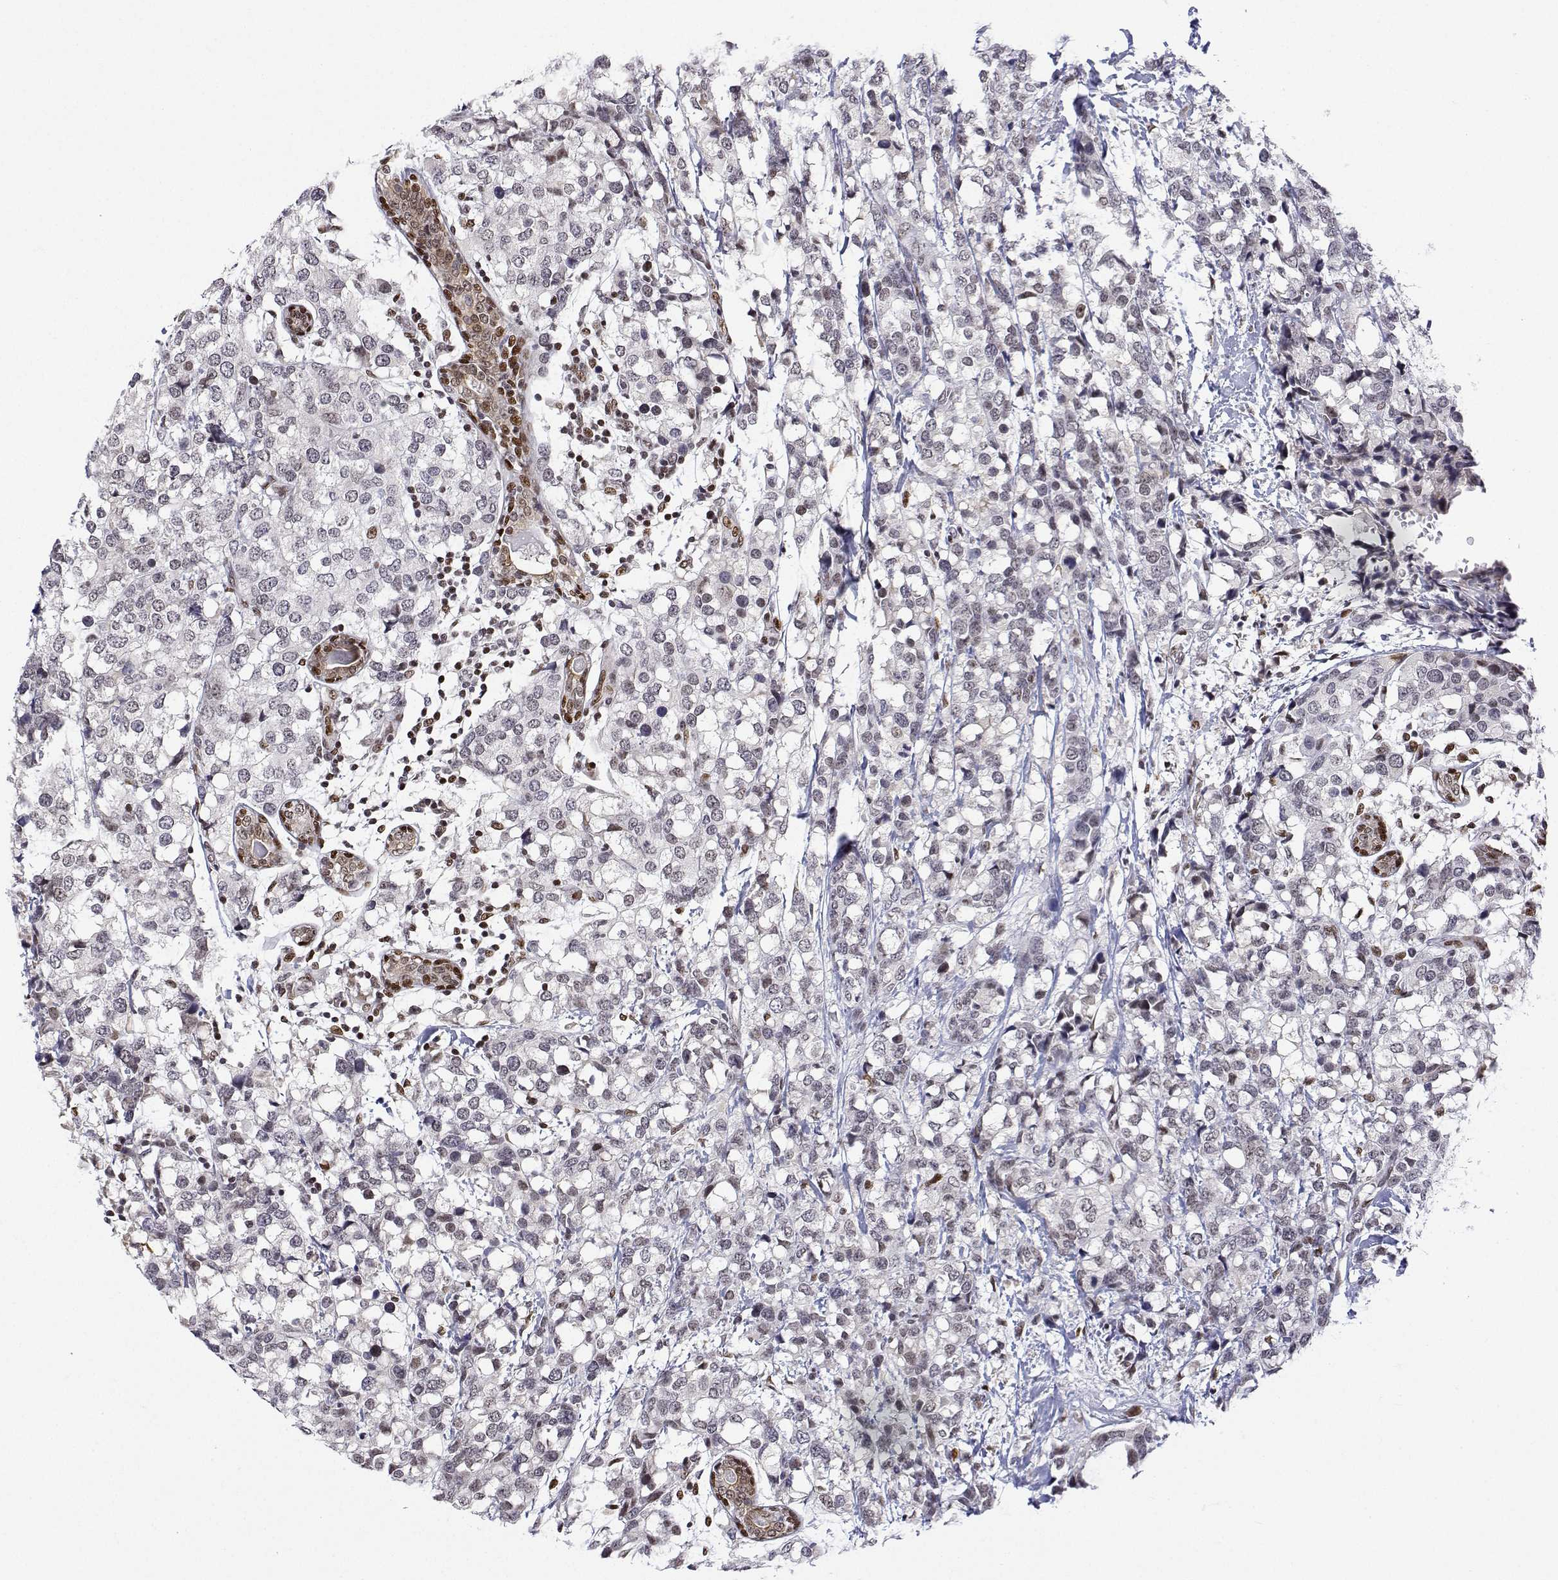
{"staining": {"intensity": "weak", "quantity": "<25%", "location": "nuclear"}, "tissue": "breast cancer", "cell_type": "Tumor cells", "image_type": "cancer", "snomed": [{"axis": "morphology", "description": "Lobular carcinoma"}, {"axis": "topography", "description": "Breast"}], "caption": "This is an immunohistochemistry (IHC) micrograph of breast lobular carcinoma. There is no staining in tumor cells.", "gene": "XPC", "patient": {"sex": "female", "age": 59}}